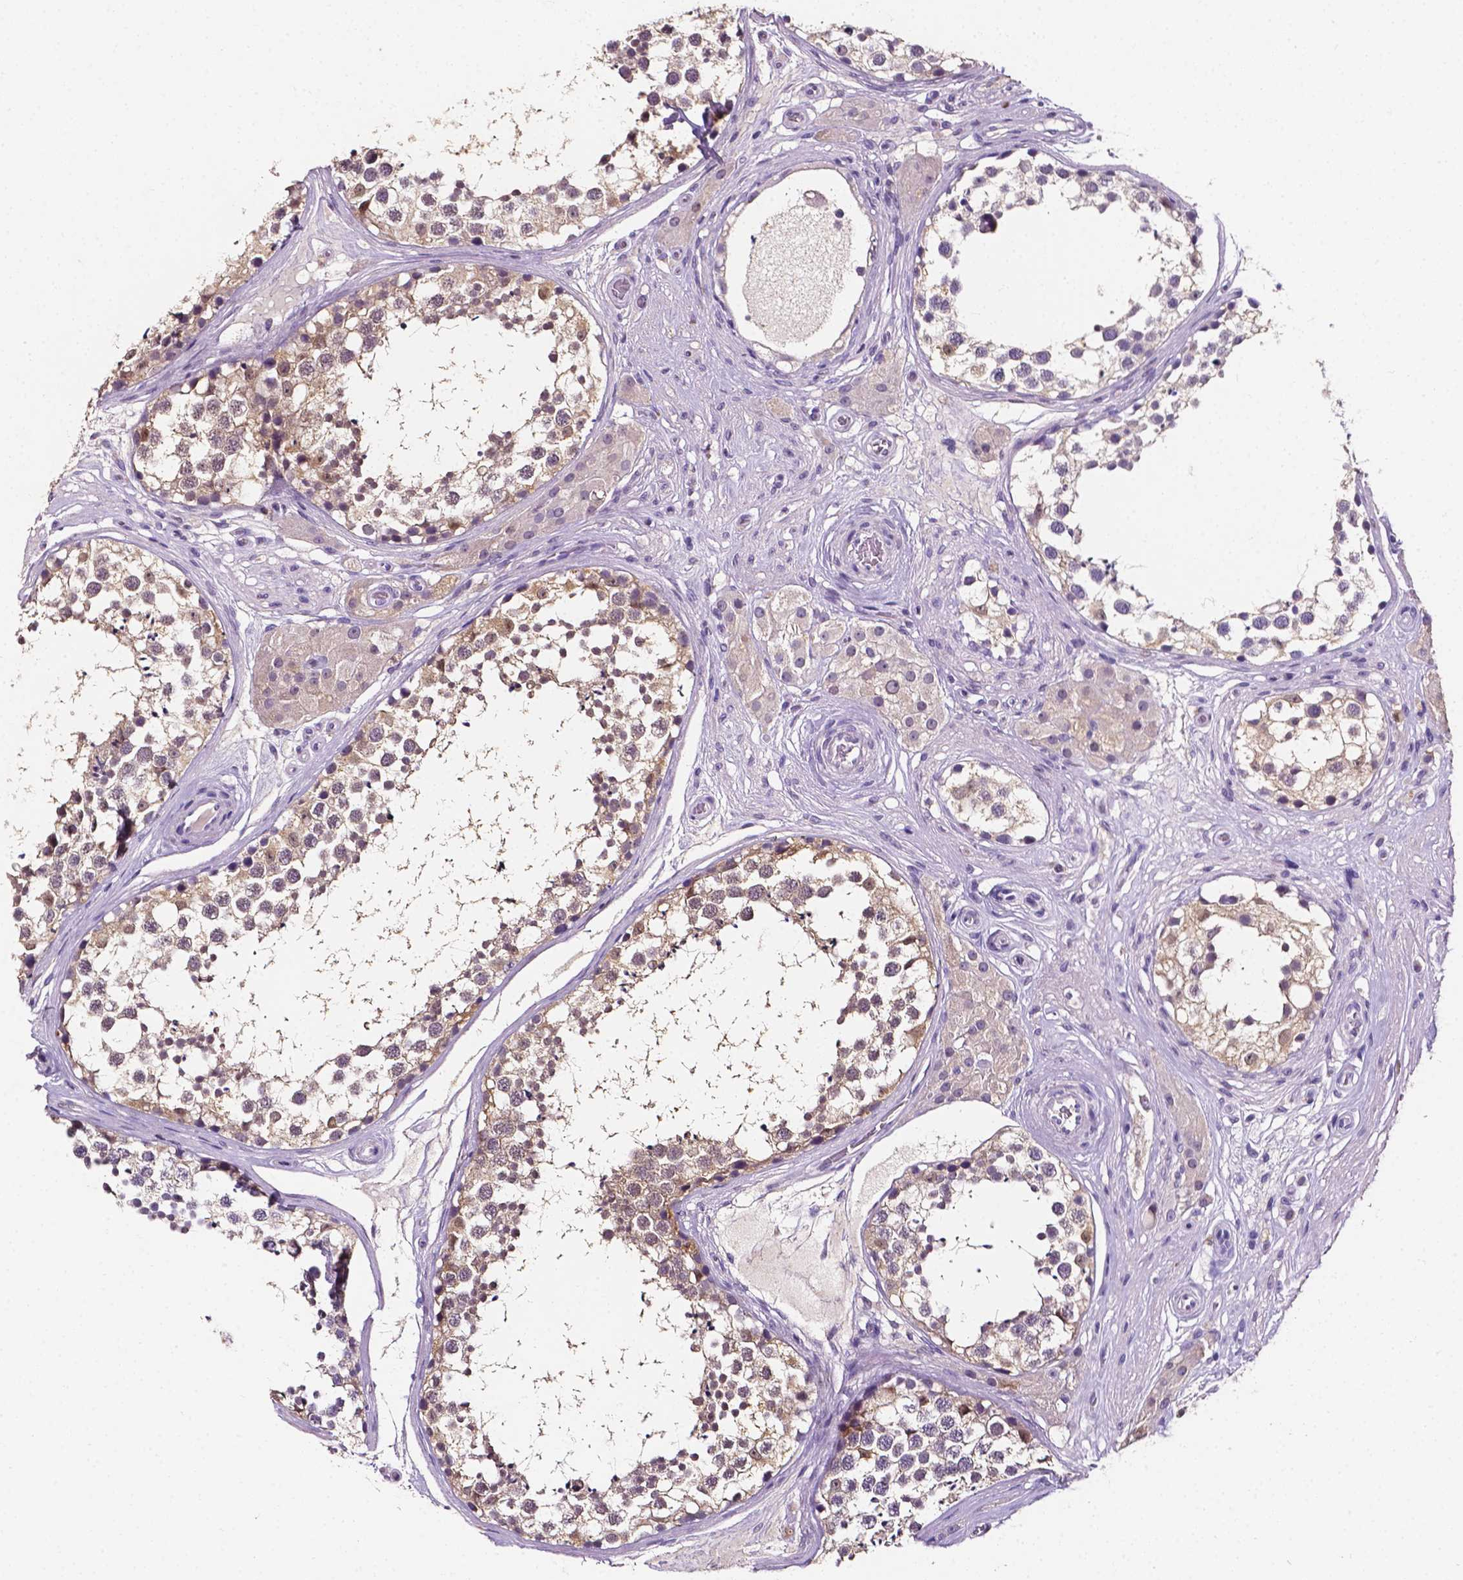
{"staining": {"intensity": "weak", "quantity": ">75%", "location": "cytoplasmic/membranous,nuclear"}, "tissue": "testis", "cell_type": "Cells in seminiferous ducts", "image_type": "normal", "snomed": [{"axis": "morphology", "description": "Normal tissue, NOS"}, {"axis": "morphology", "description": "Seminoma, NOS"}, {"axis": "topography", "description": "Testis"}], "caption": "This histopathology image reveals immunohistochemistry (IHC) staining of benign human testis, with low weak cytoplasmic/membranous,nuclear positivity in approximately >75% of cells in seminiferous ducts.", "gene": "PSAT1", "patient": {"sex": "male", "age": 65}}